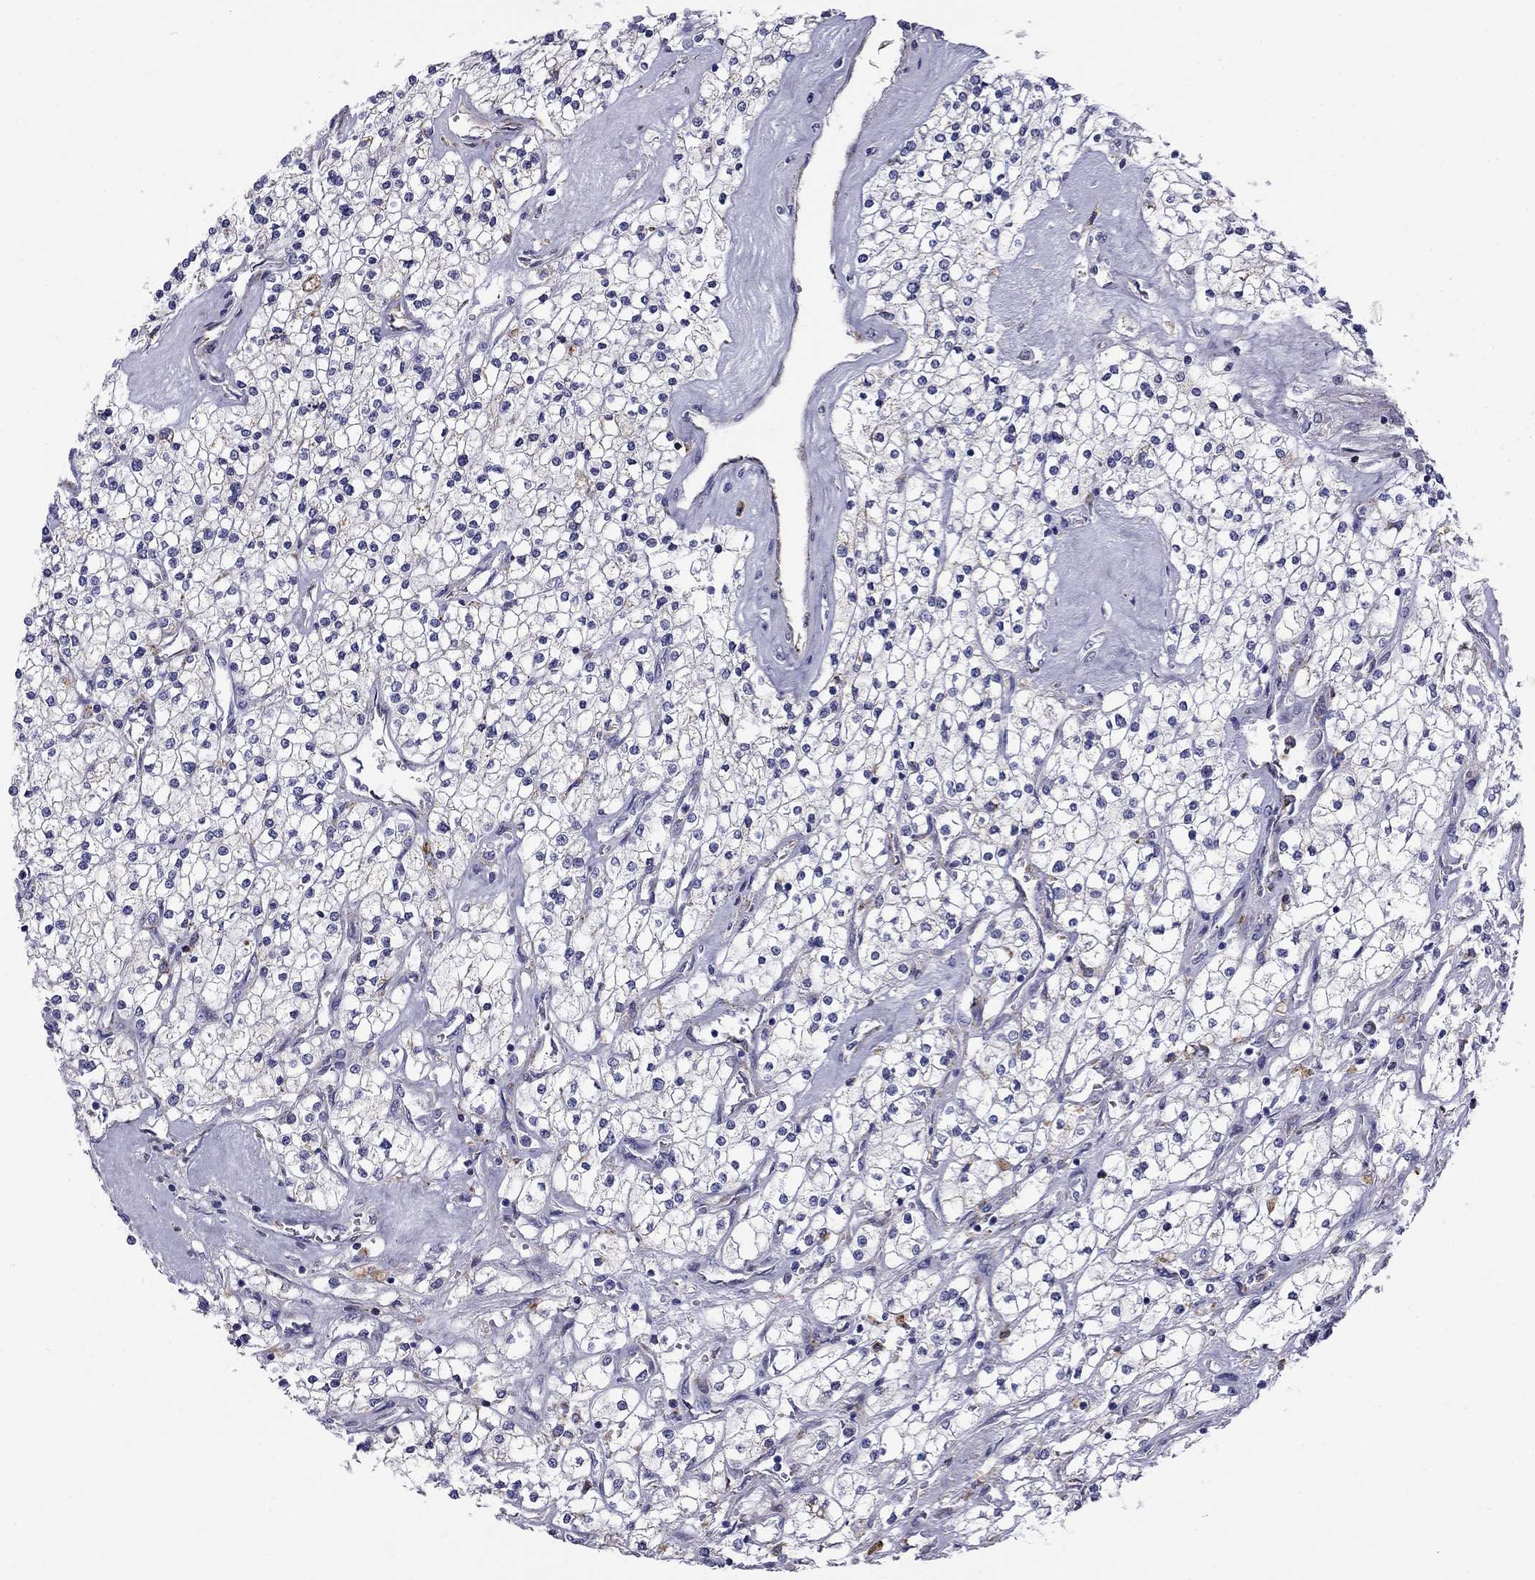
{"staining": {"intensity": "negative", "quantity": "none", "location": "none"}, "tissue": "renal cancer", "cell_type": "Tumor cells", "image_type": "cancer", "snomed": [{"axis": "morphology", "description": "Adenocarcinoma, NOS"}, {"axis": "topography", "description": "Kidney"}], "caption": "IHC photomicrograph of renal cancer (adenocarcinoma) stained for a protein (brown), which displays no staining in tumor cells.", "gene": "CLPSL2", "patient": {"sex": "male", "age": 80}}